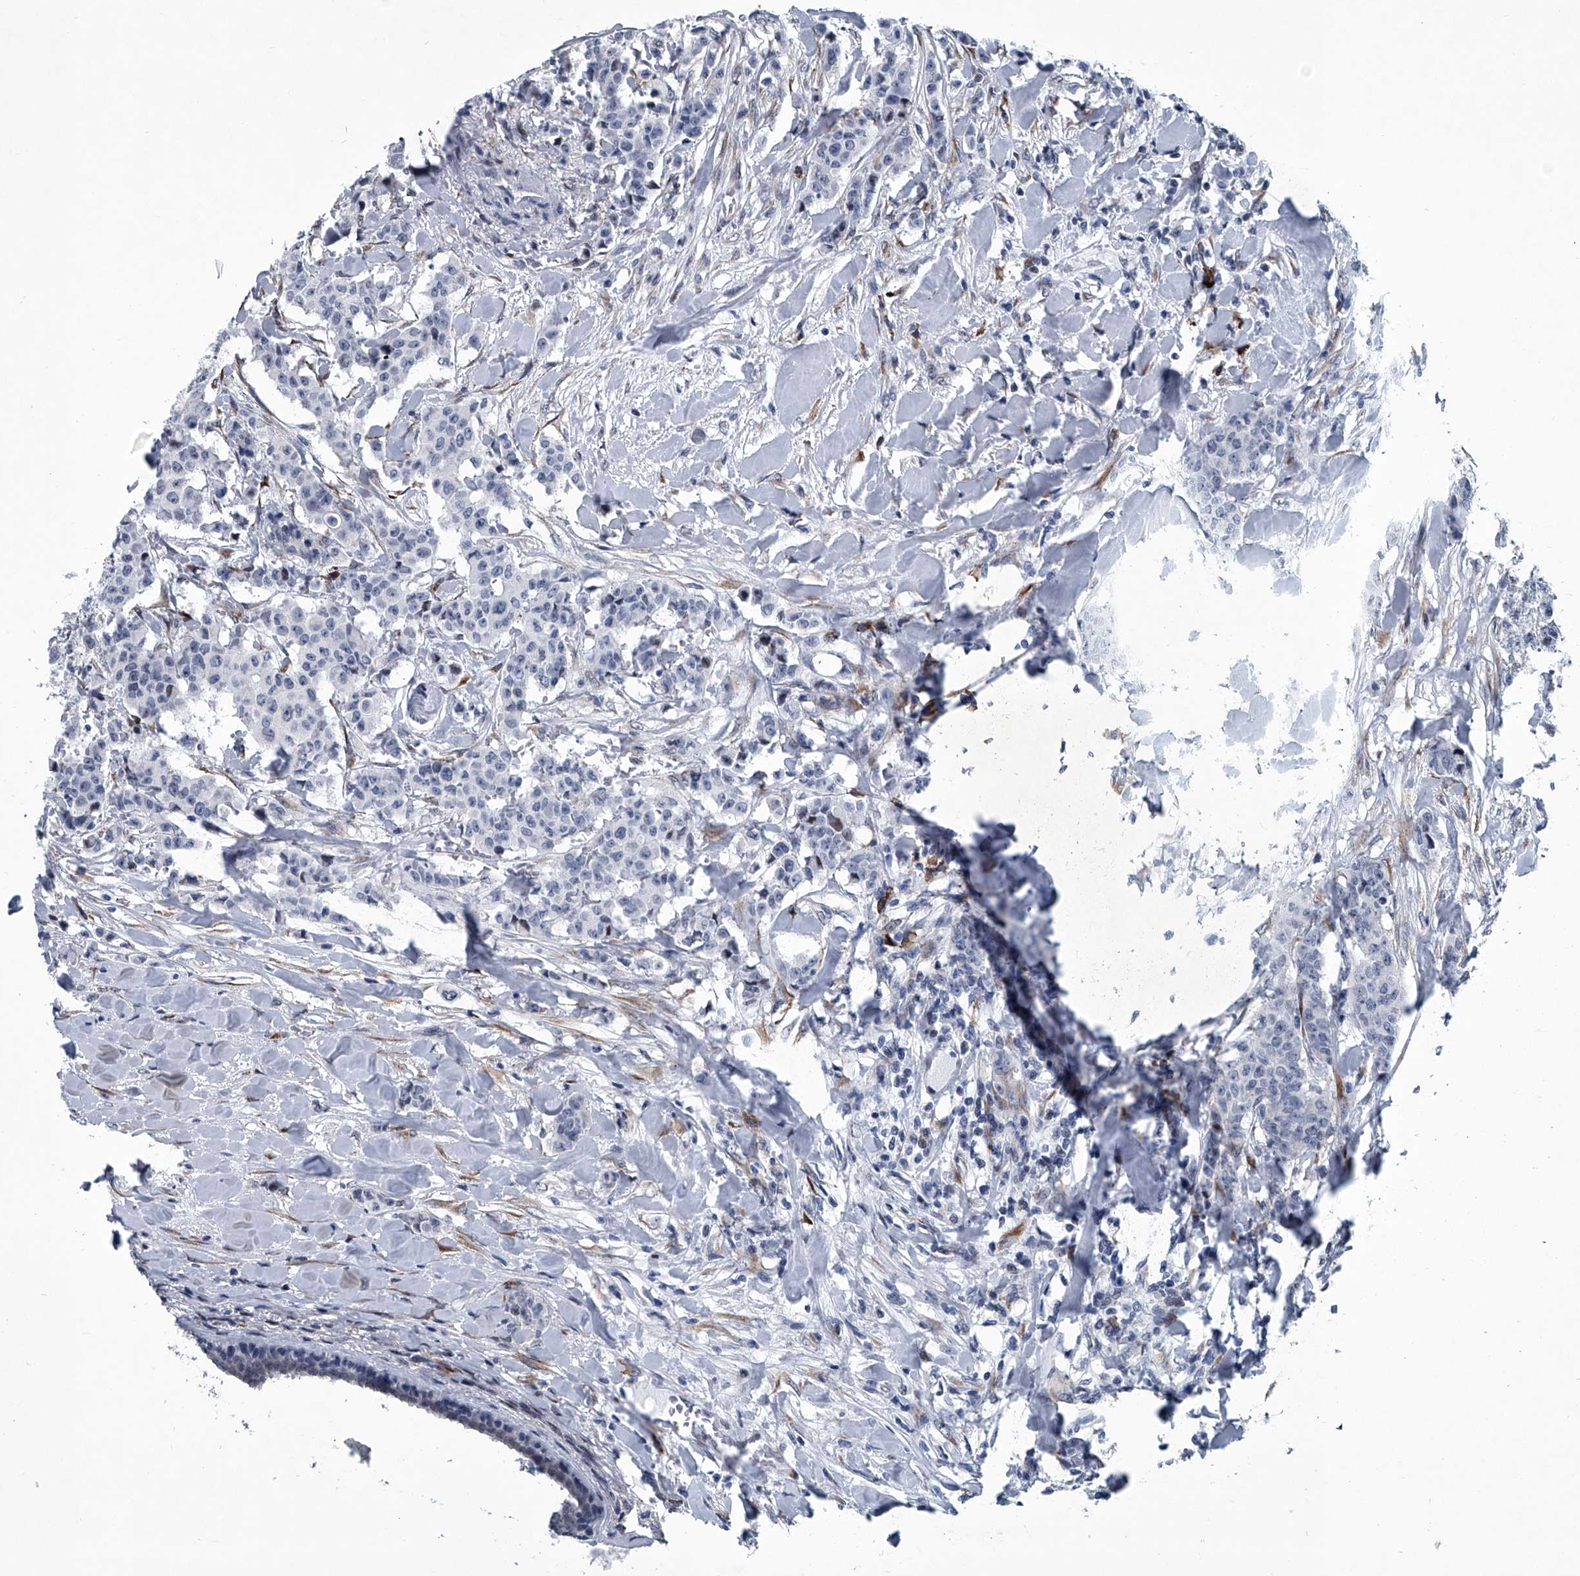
{"staining": {"intensity": "negative", "quantity": "none", "location": "none"}, "tissue": "breast cancer", "cell_type": "Tumor cells", "image_type": "cancer", "snomed": [{"axis": "morphology", "description": "Duct carcinoma"}, {"axis": "topography", "description": "Breast"}], "caption": "This is an immunohistochemistry histopathology image of human breast cancer (invasive ductal carcinoma). There is no positivity in tumor cells.", "gene": "PPP2R5D", "patient": {"sex": "female", "age": 40}}